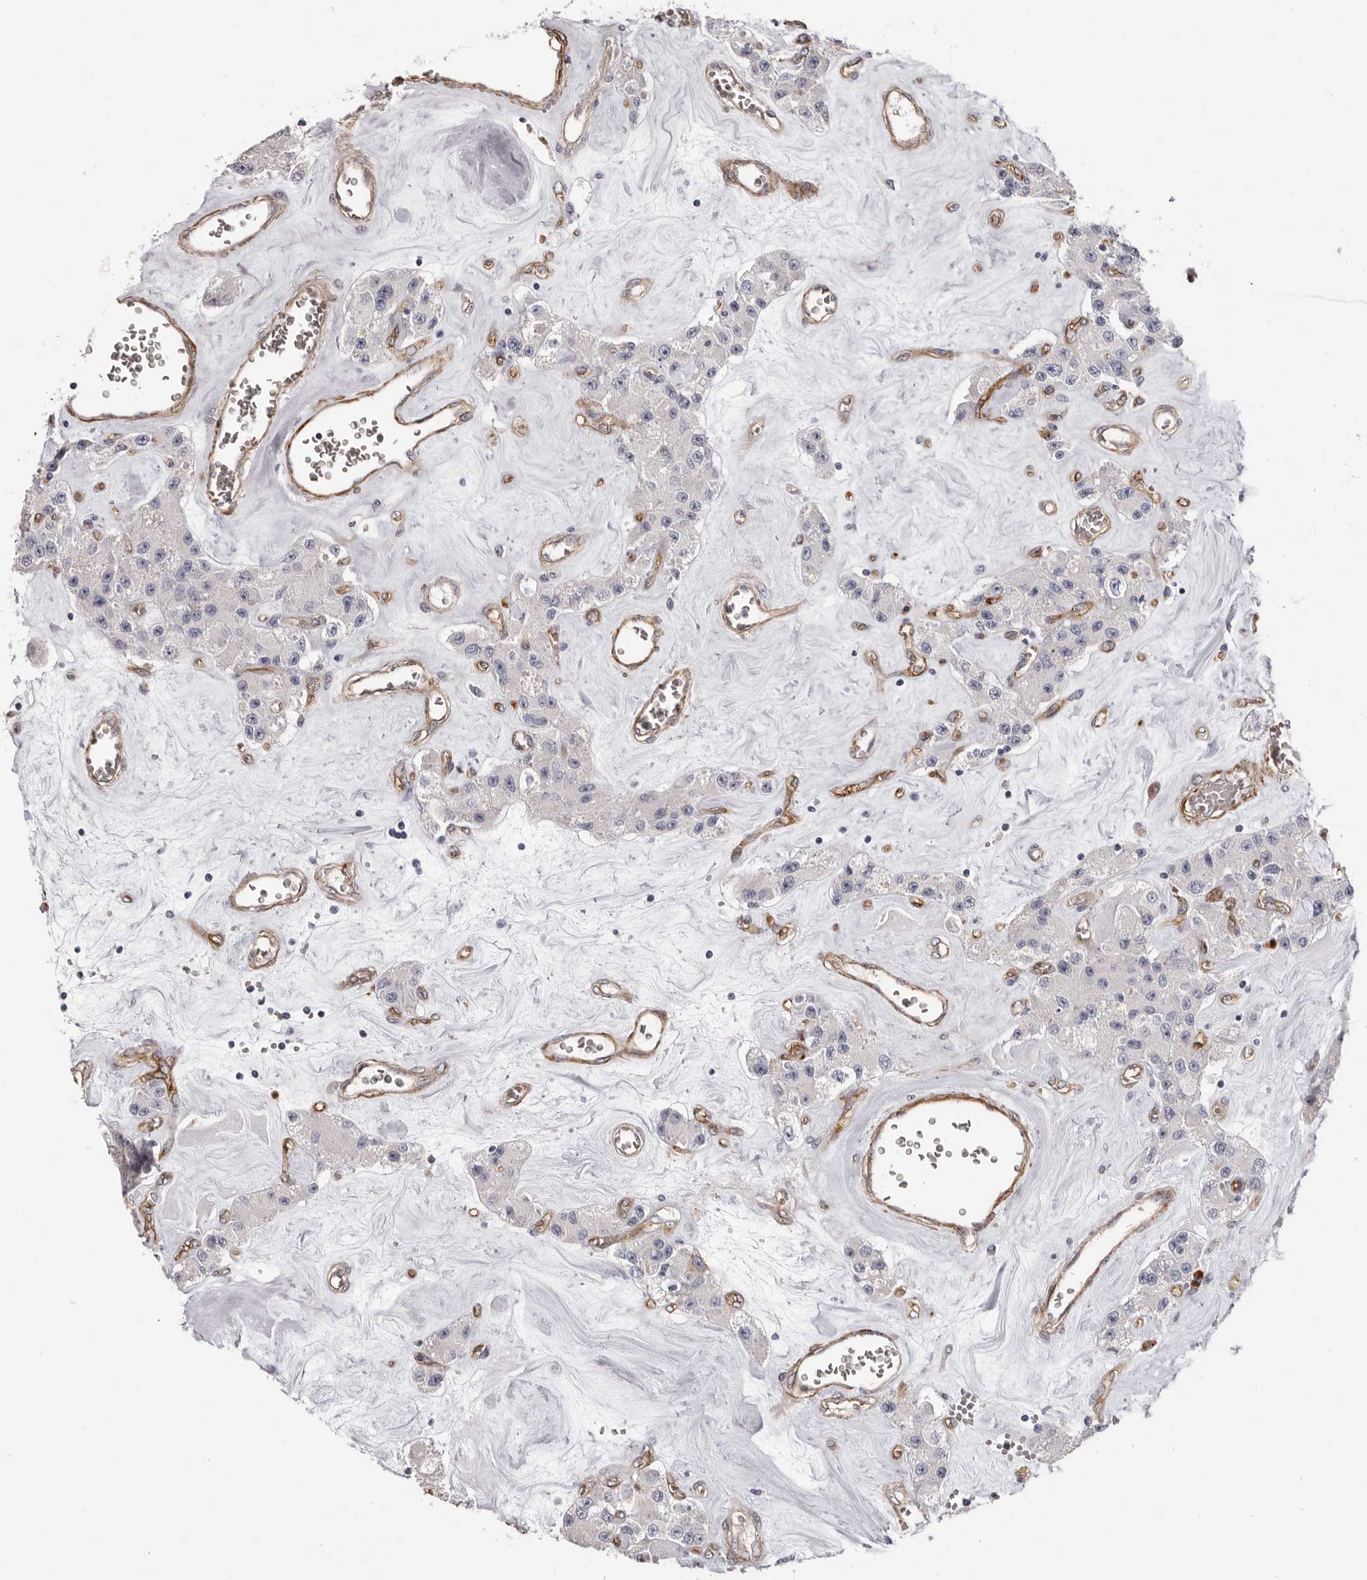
{"staining": {"intensity": "negative", "quantity": "none", "location": "none"}, "tissue": "carcinoid", "cell_type": "Tumor cells", "image_type": "cancer", "snomed": [{"axis": "morphology", "description": "Carcinoid, malignant, NOS"}, {"axis": "topography", "description": "Pancreas"}], "caption": "Tumor cells show no significant expression in carcinoid.", "gene": "ADGRL4", "patient": {"sex": "male", "age": 41}}